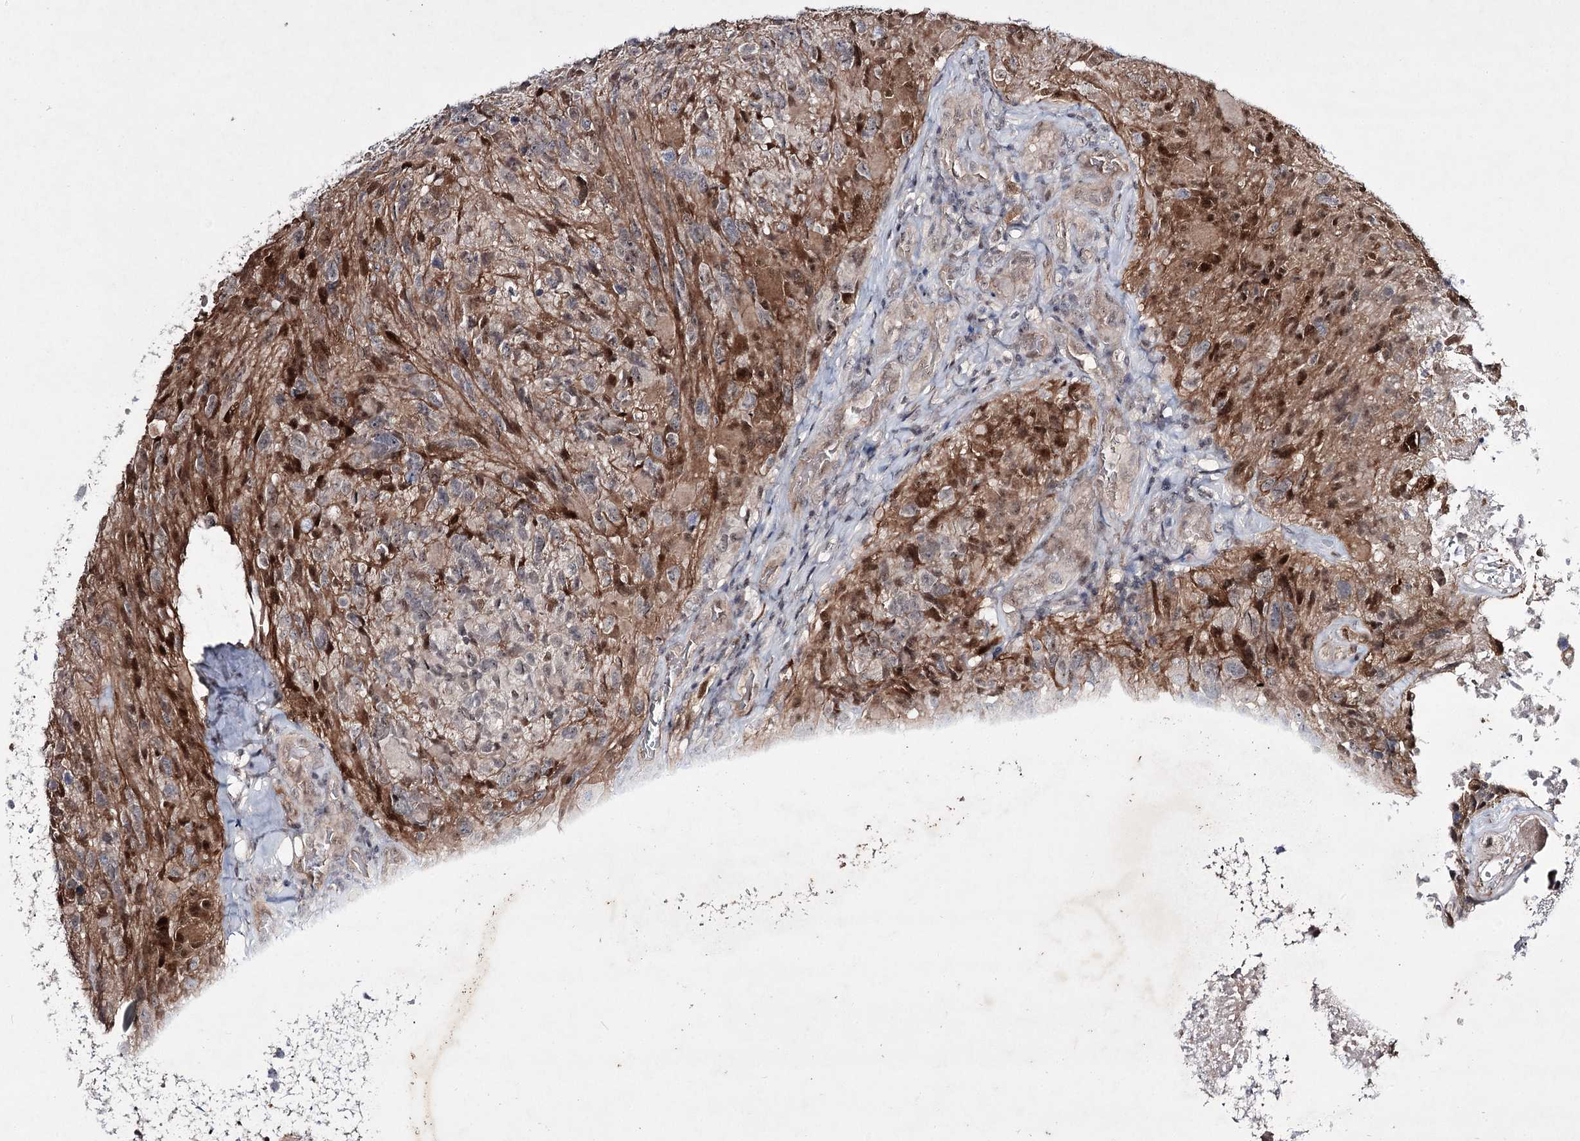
{"staining": {"intensity": "moderate", "quantity": "<25%", "location": "cytoplasmic/membranous,nuclear"}, "tissue": "glioma", "cell_type": "Tumor cells", "image_type": "cancer", "snomed": [{"axis": "morphology", "description": "Glioma, malignant, High grade"}, {"axis": "topography", "description": "Brain"}], "caption": "Immunohistochemical staining of glioma shows low levels of moderate cytoplasmic/membranous and nuclear staining in approximately <25% of tumor cells.", "gene": "HOXC11", "patient": {"sex": "male", "age": 76}}